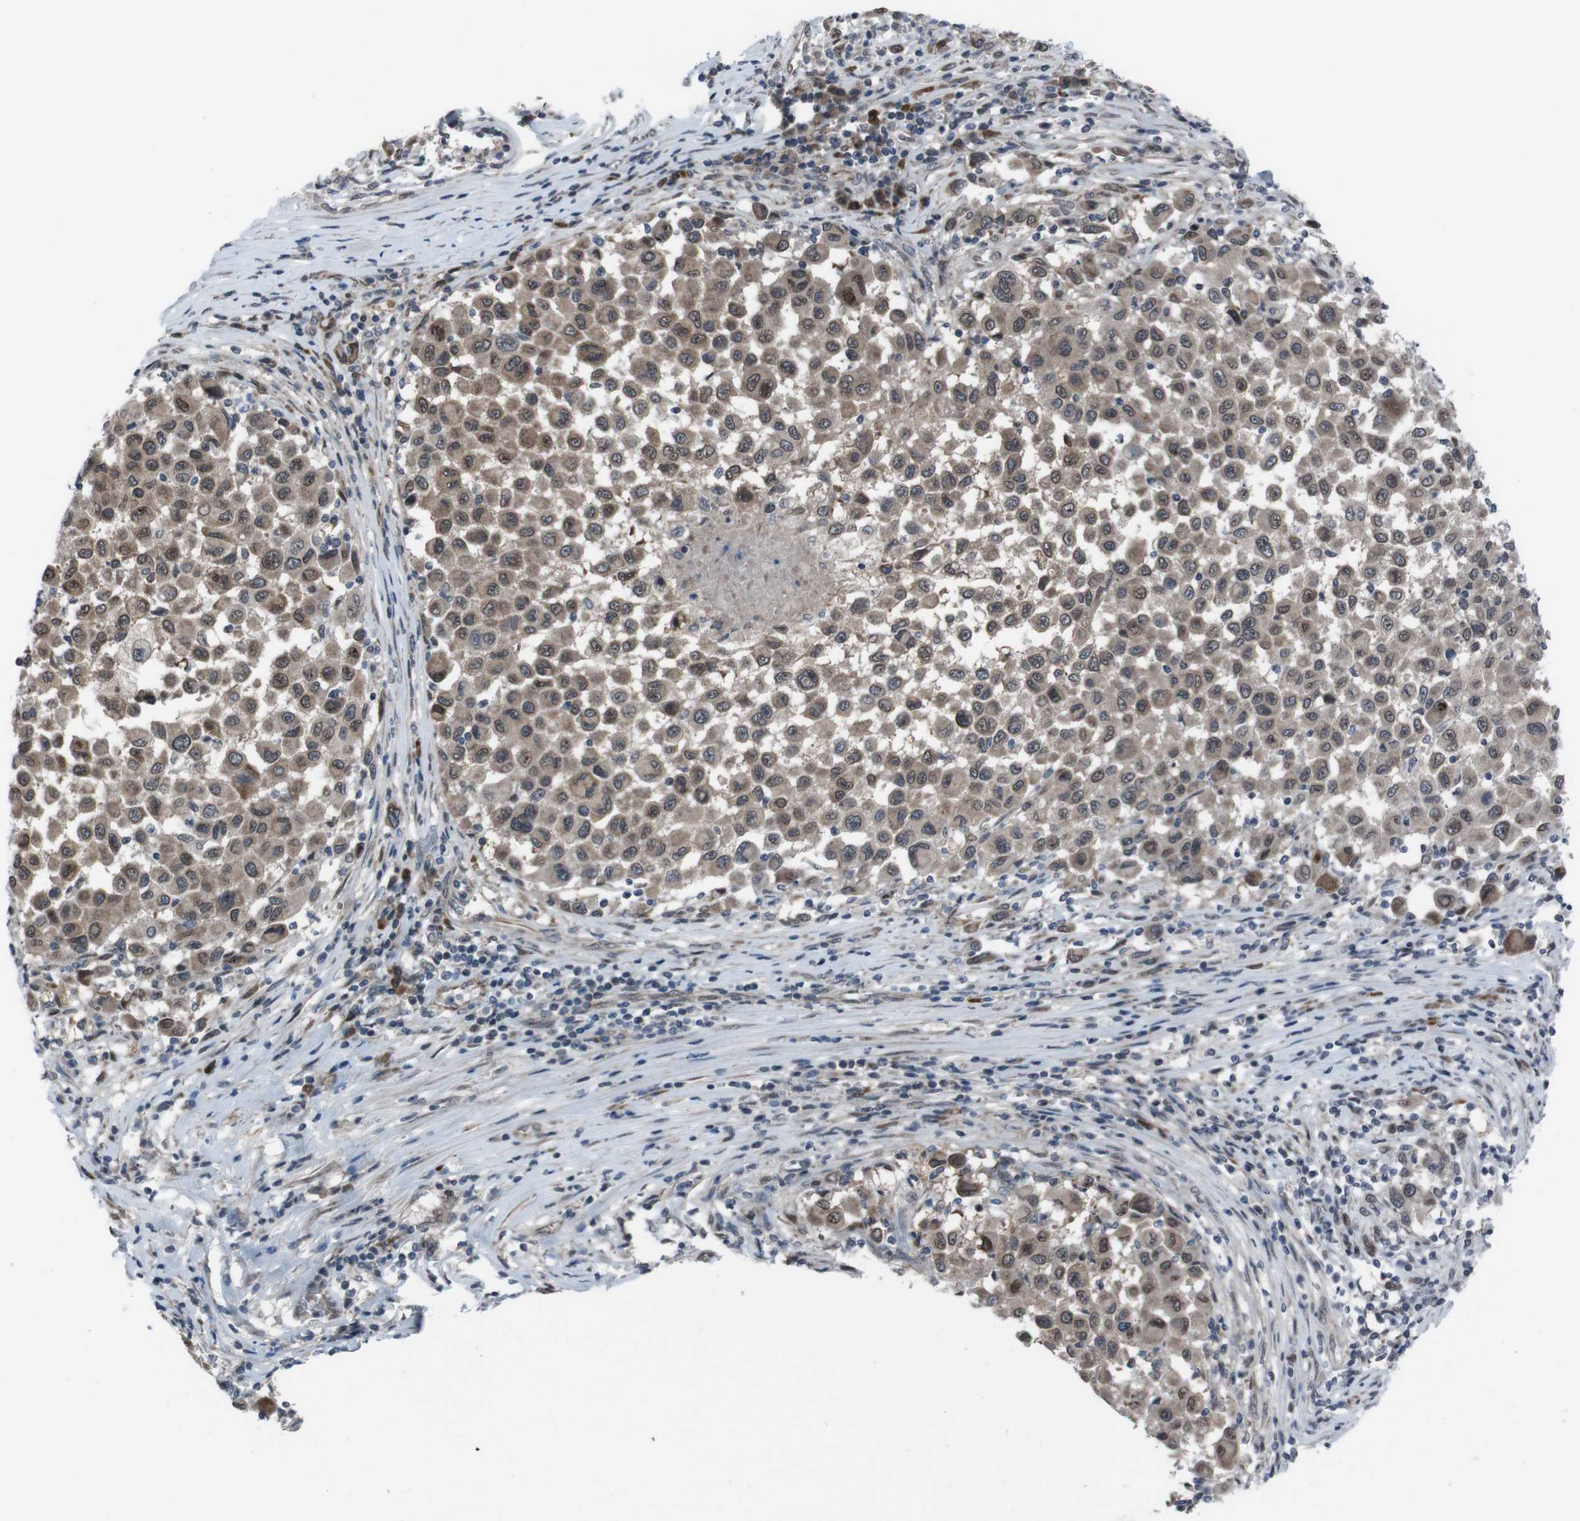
{"staining": {"intensity": "moderate", "quantity": ">75%", "location": "cytoplasmic/membranous"}, "tissue": "melanoma", "cell_type": "Tumor cells", "image_type": "cancer", "snomed": [{"axis": "morphology", "description": "Malignant melanoma, Metastatic site"}, {"axis": "topography", "description": "Lymph node"}], "caption": "This is a photomicrograph of immunohistochemistry staining of malignant melanoma (metastatic site), which shows moderate positivity in the cytoplasmic/membranous of tumor cells.", "gene": "SS18L1", "patient": {"sex": "male", "age": 61}}